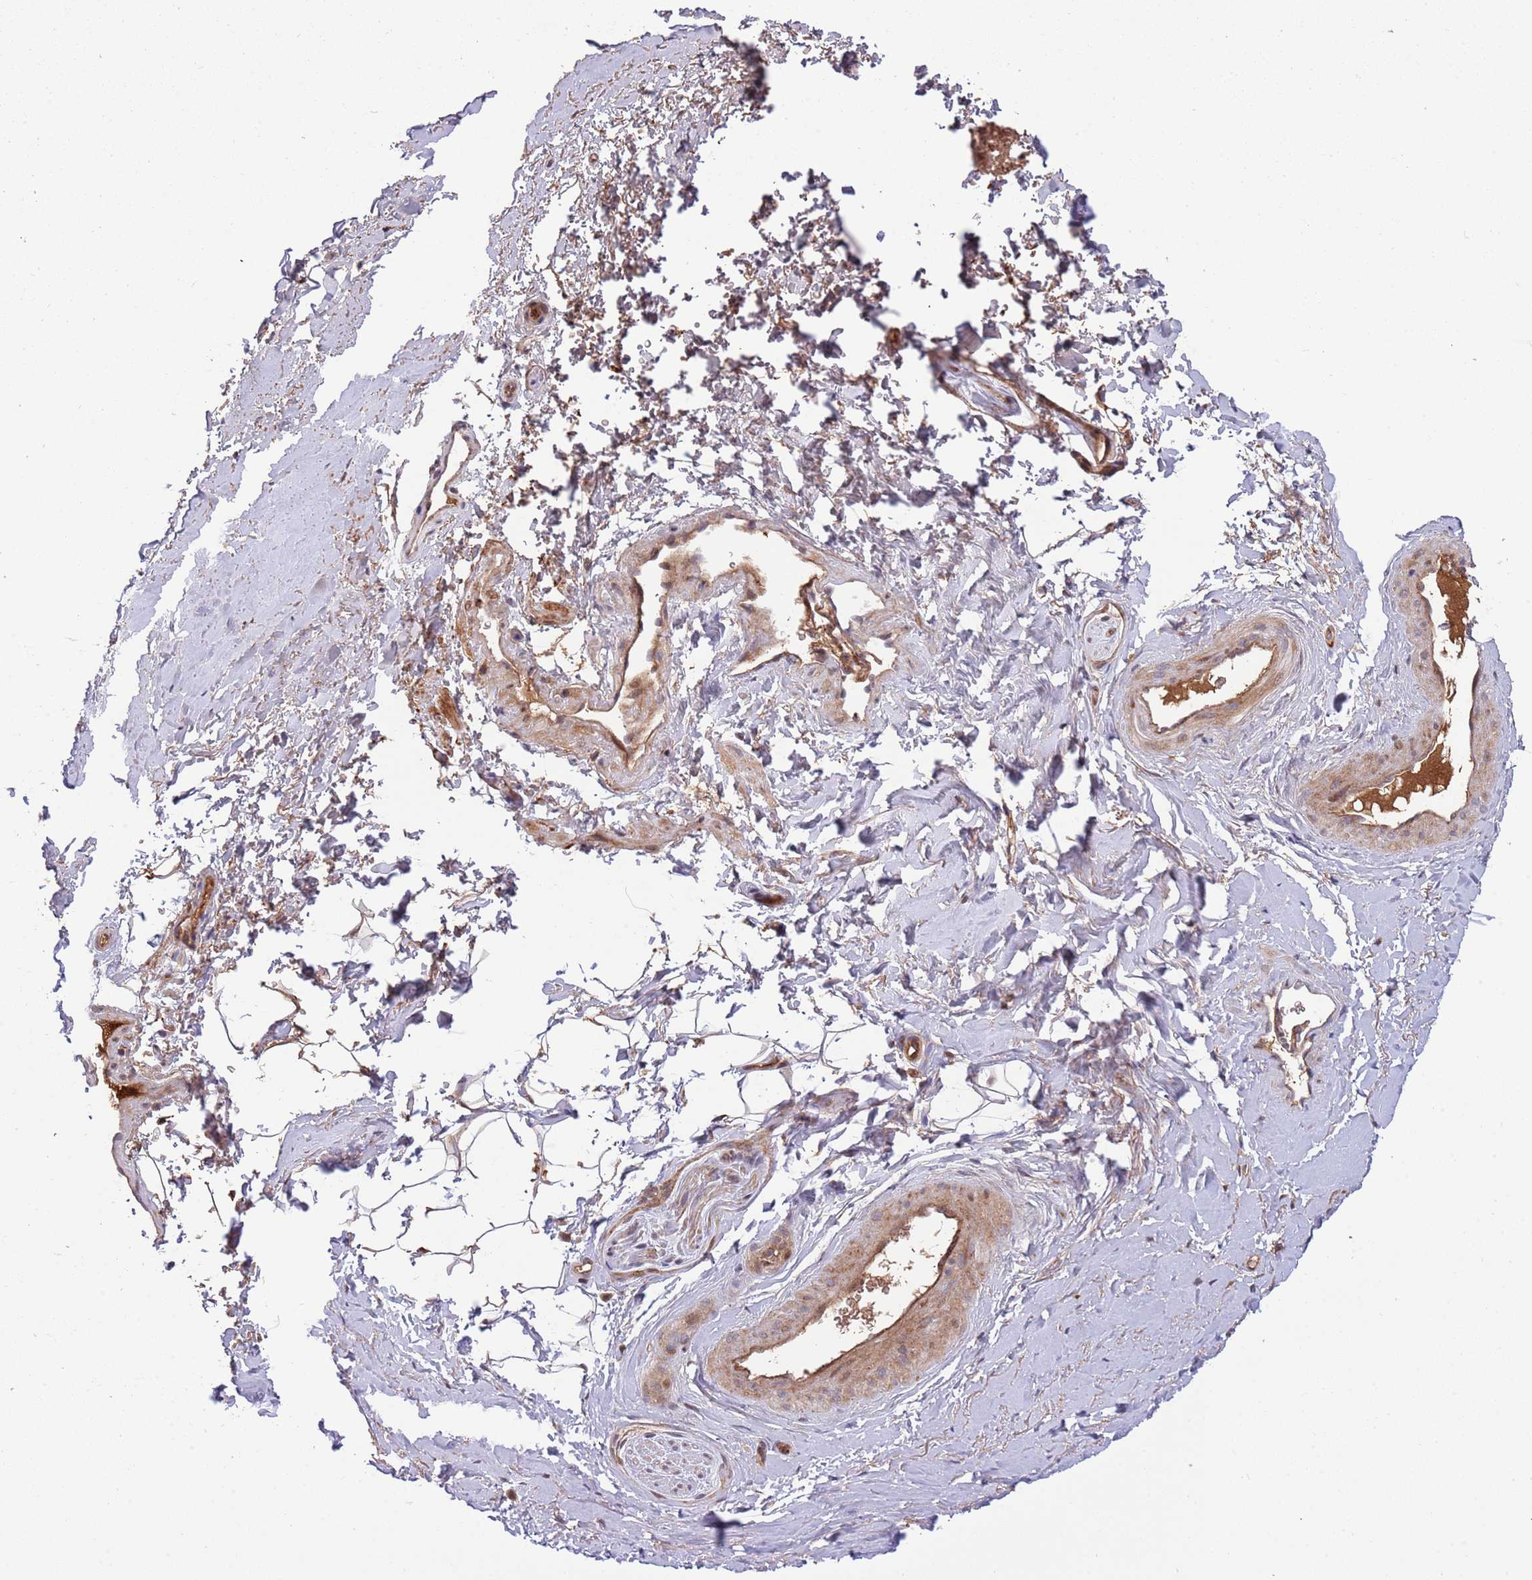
{"staining": {"intensity": "weak", "quantity": "25%-75%", "location": "cytoplasmic/membranous"}, "tissue": "smooth muscle", "cell_type": "Smooth muscle cells", "image_type": "normal", "snomed": [{"axis": "morphology", "description": "Normal tissue, NOS"}, {"axis": "topography", "description": "Smooth muscle"}, {"axis": "topography", "description": "Peripheral nerve tissue"}], "caption": "Weak cytoplasmic/membranous positivity is present in about 25%-75% of smooth muscle cells in benign smooth muscle.", "gene": "NT5DC4", "patient": {"sex": "male", "age": 69}}